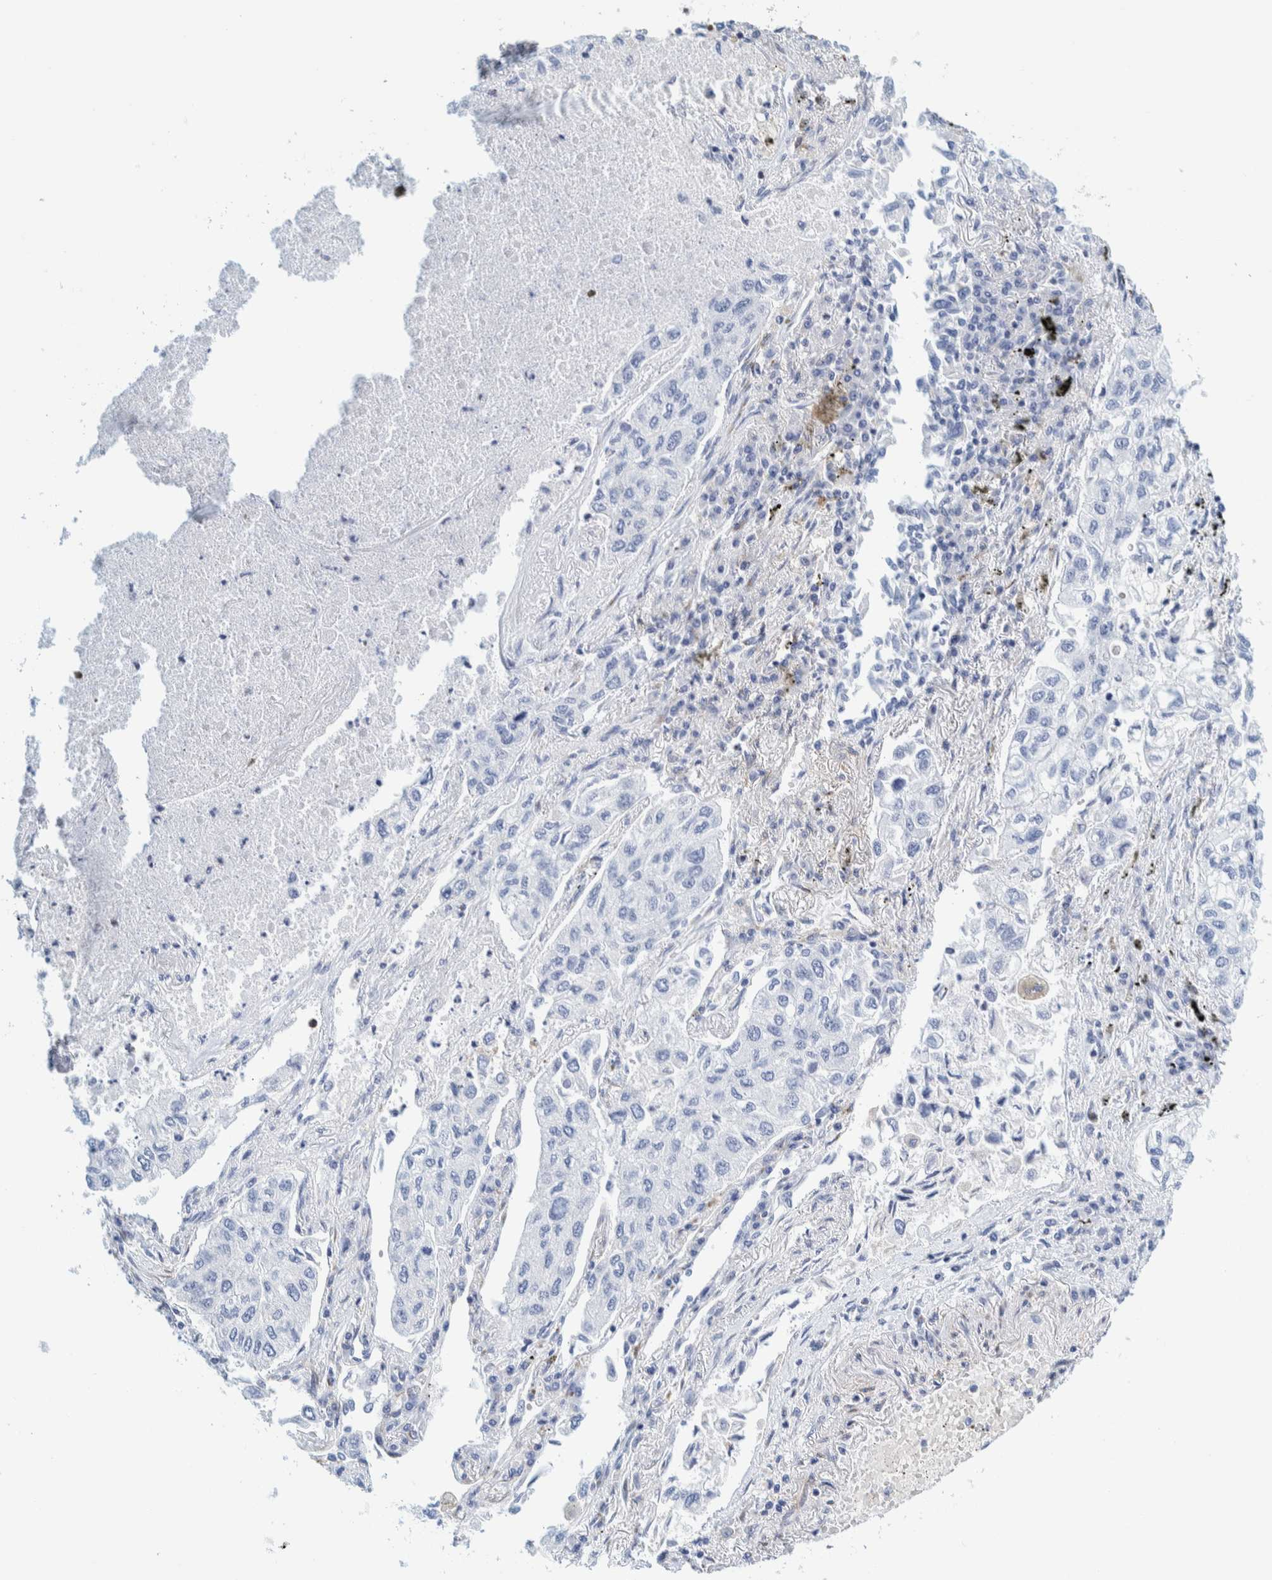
{"staining": {"intensity": "negative", "quantity": "none", "location": "none"}, "tissue": "lung cancer", "cell_type": "Tumor cells", "image_type": "cancer", "snomed": [{"axis": "morphology", "description": "Inflammation, NOS"}, {"axis": "morphology", "description": "Adenocarcinoma, NOS"}, {"axis": "topography", "description": "Lung"}], "caption": "IHC of human adenocarcinoma (lung) exhibits no staining in tumor cells.", "gene": "MOG", "patient": {"sex": "male", "age": 63}}